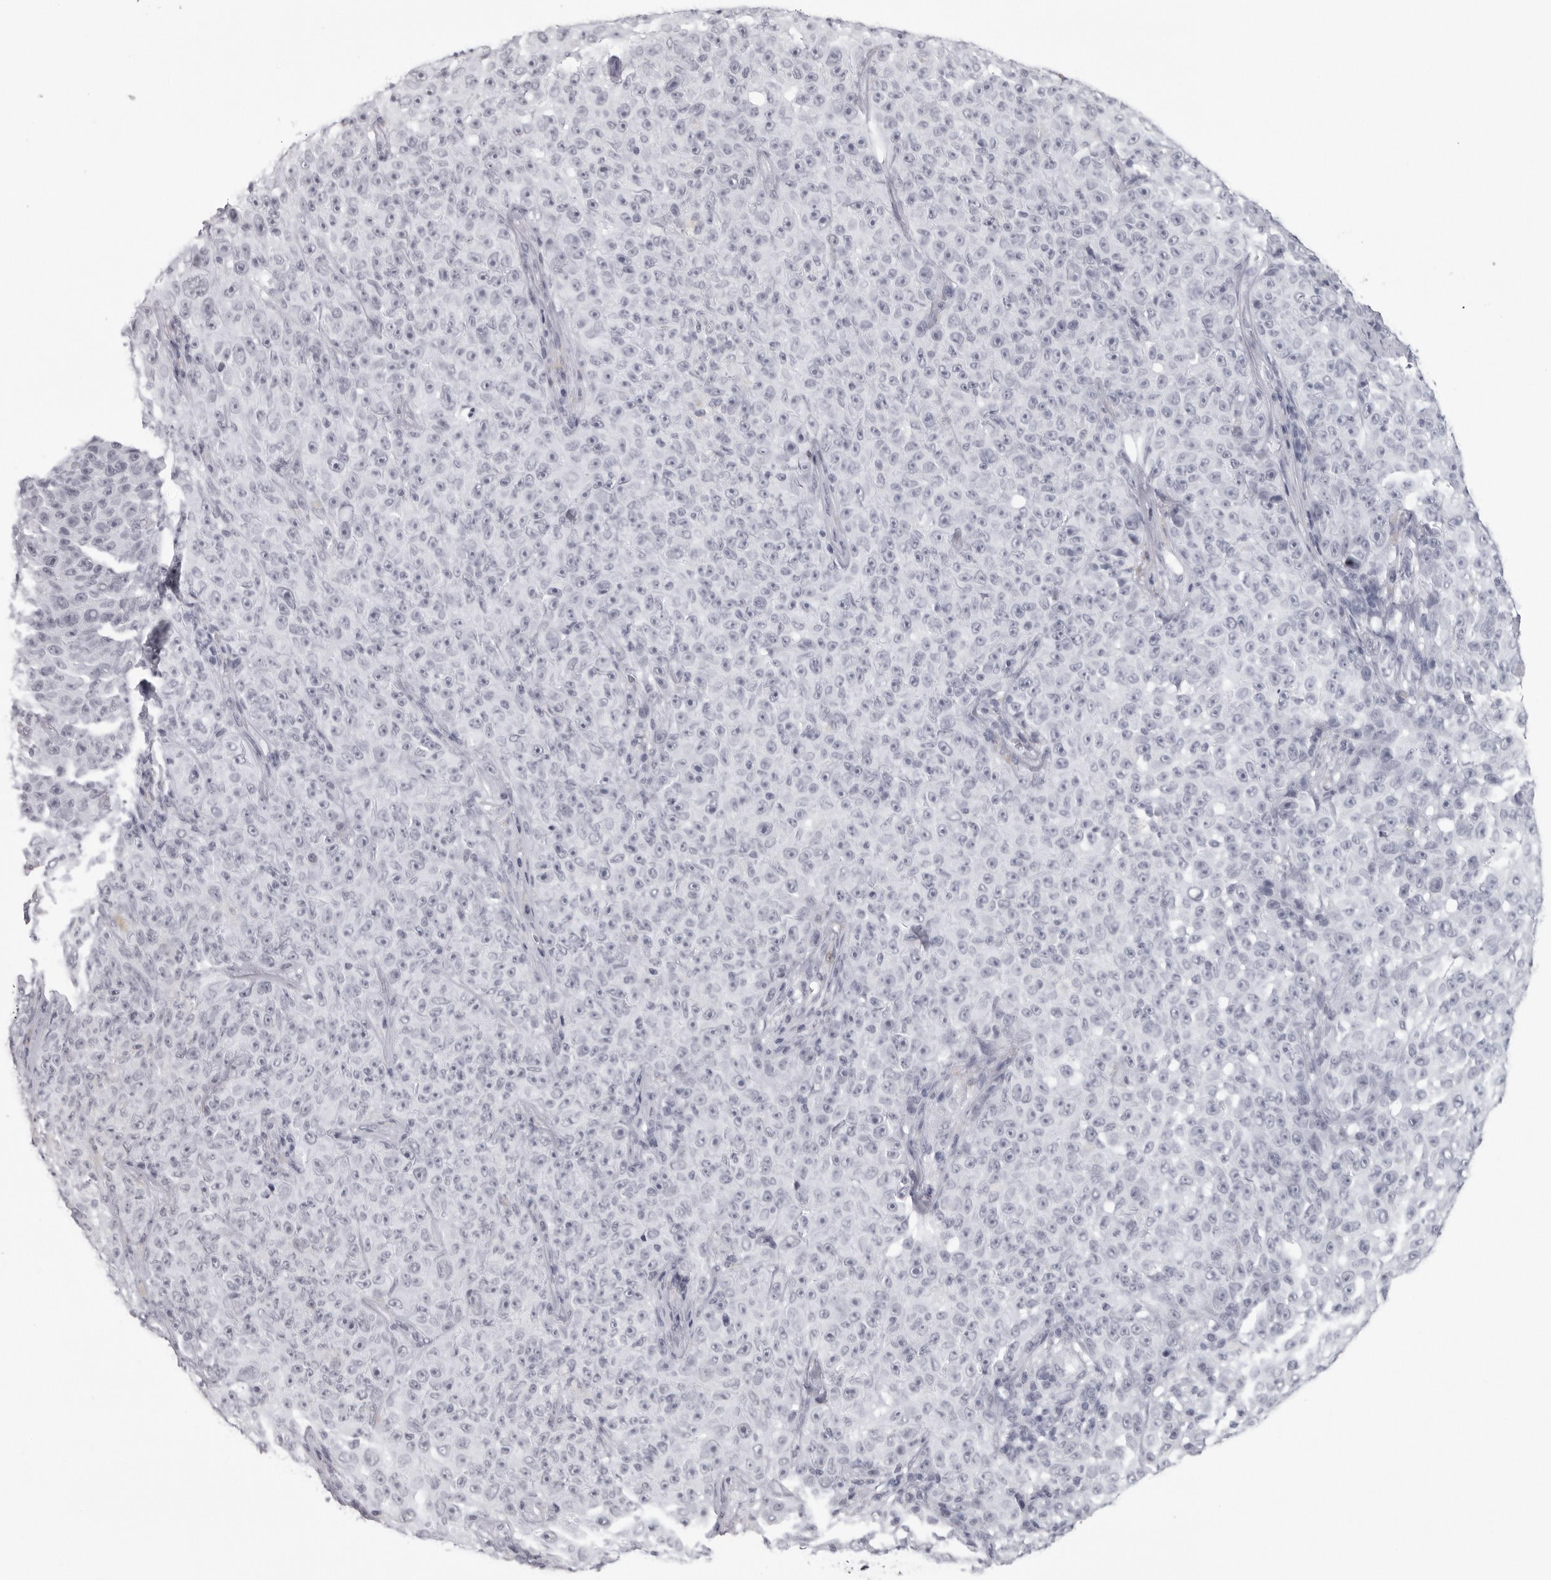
{"staining": {"intensity": "negative", "quantity": "none", "location": "none"}, "tissue": "melanoma", "cell_type": "Tumor cells", "image_type": "cancer", "snomed": [{"axis": "morphology", "description": "Malignant melanoma, NOS"}, {"axis": "topography", "description": "Skin"}], "caption": "DAB (3,3'-diaminobenzidine) immunohistochemical staining of malignant melanoma exhibits no significant staining in tumor cells. The staining was performed using DAB (3,3'-diaminobenzidine) to visualize the protein expression in brown, while the nuclei were stained in blue with hematoxylin (Magnification: 20x).", "gene": "ESPN", "patient": {"sex": "female", "age": 82}}